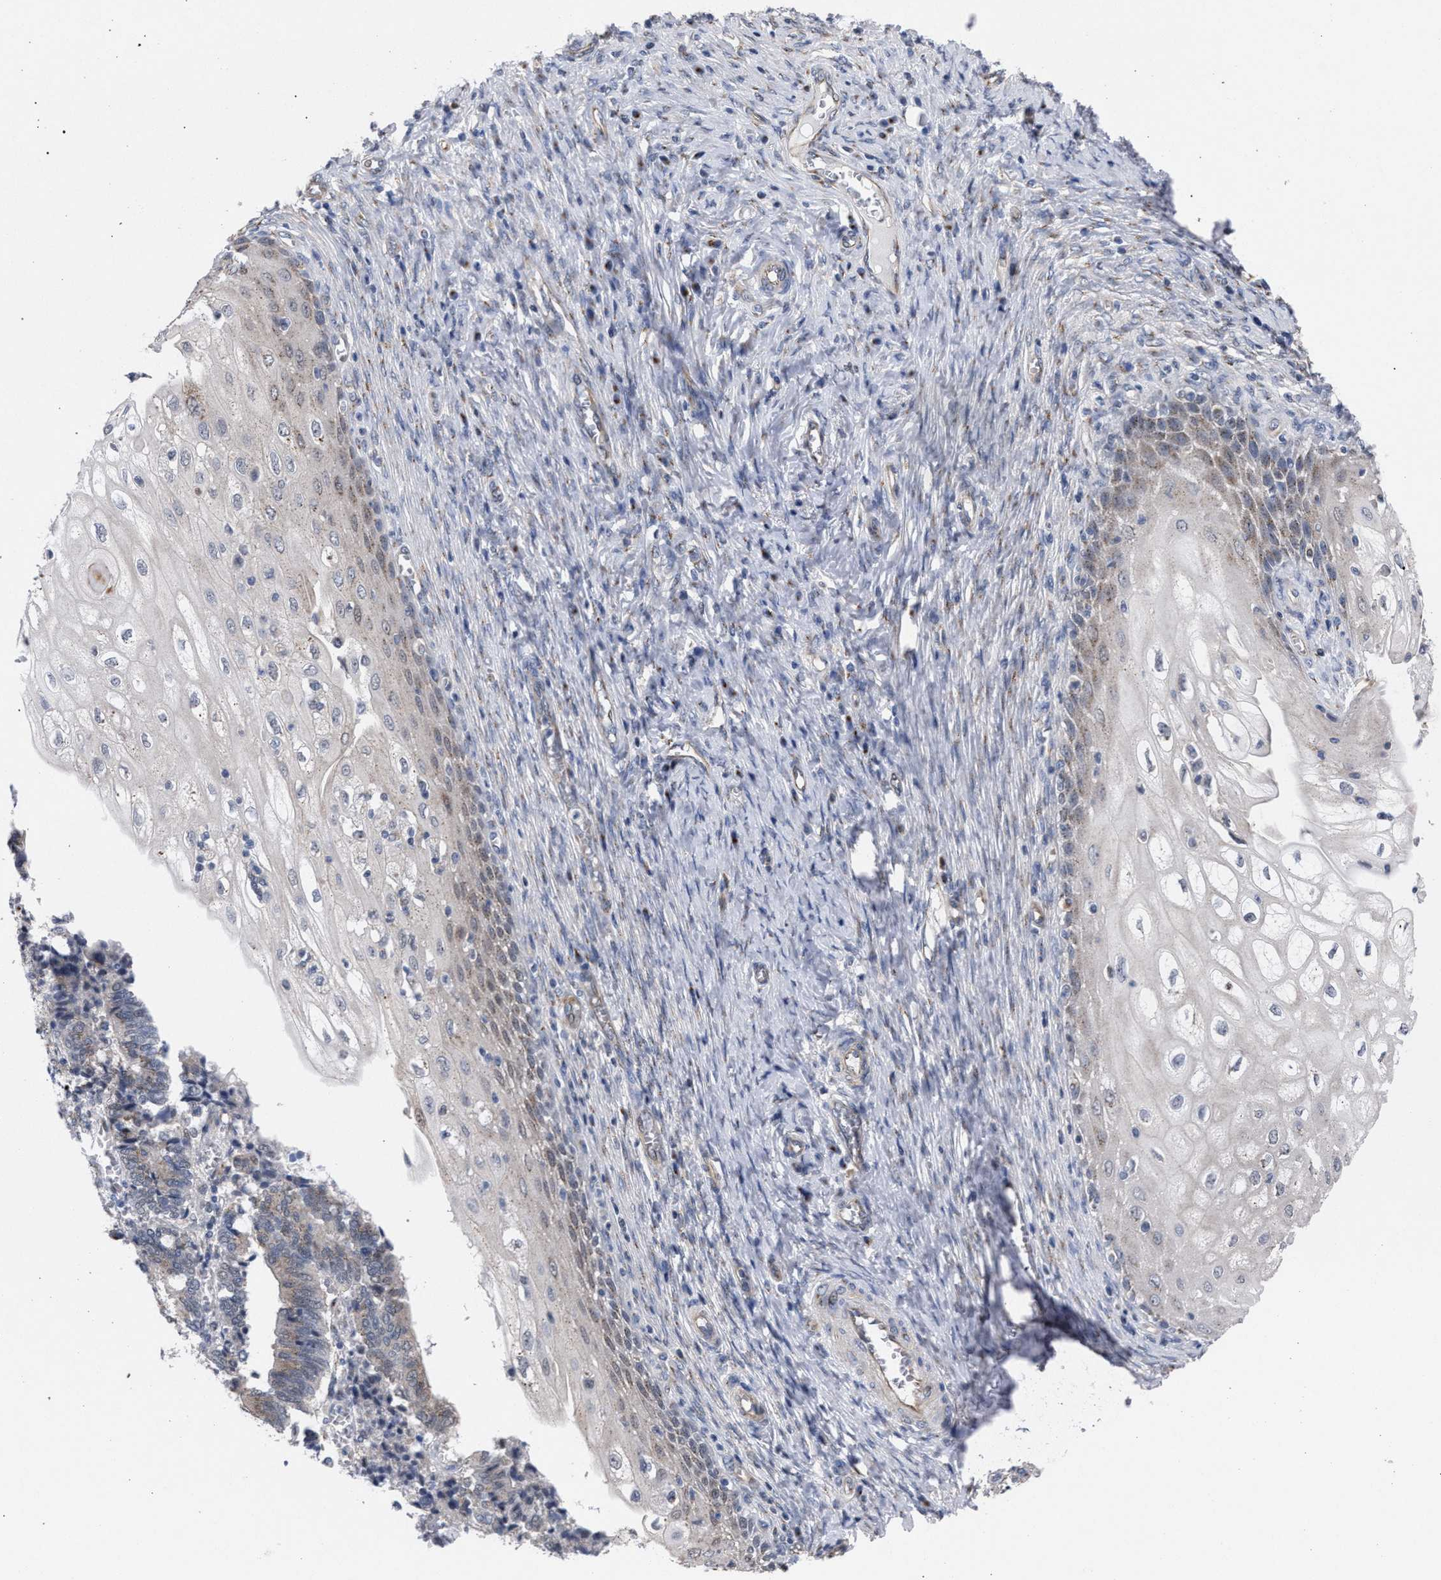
{"staining": {"intensity": "moderate", "quantity": "25%-75%", "location": "cytoplasmic/membranous"}, "tissue": "cervical cancer", "cell_type": "Tumor cells", "image_type": "cancer", "snomed": [{"axis": "morphology", "description": "Adenocarcinoma, NOS"}, {"axis": "topography", "description": "Cervix"}], "caption": "Human adenocarcinoma (cervical) stained with a protein marker demonstrates moderate staining in tumor cells.", "gene": "GOLGA2", "patient": {"sex": "female", "age": 44}}